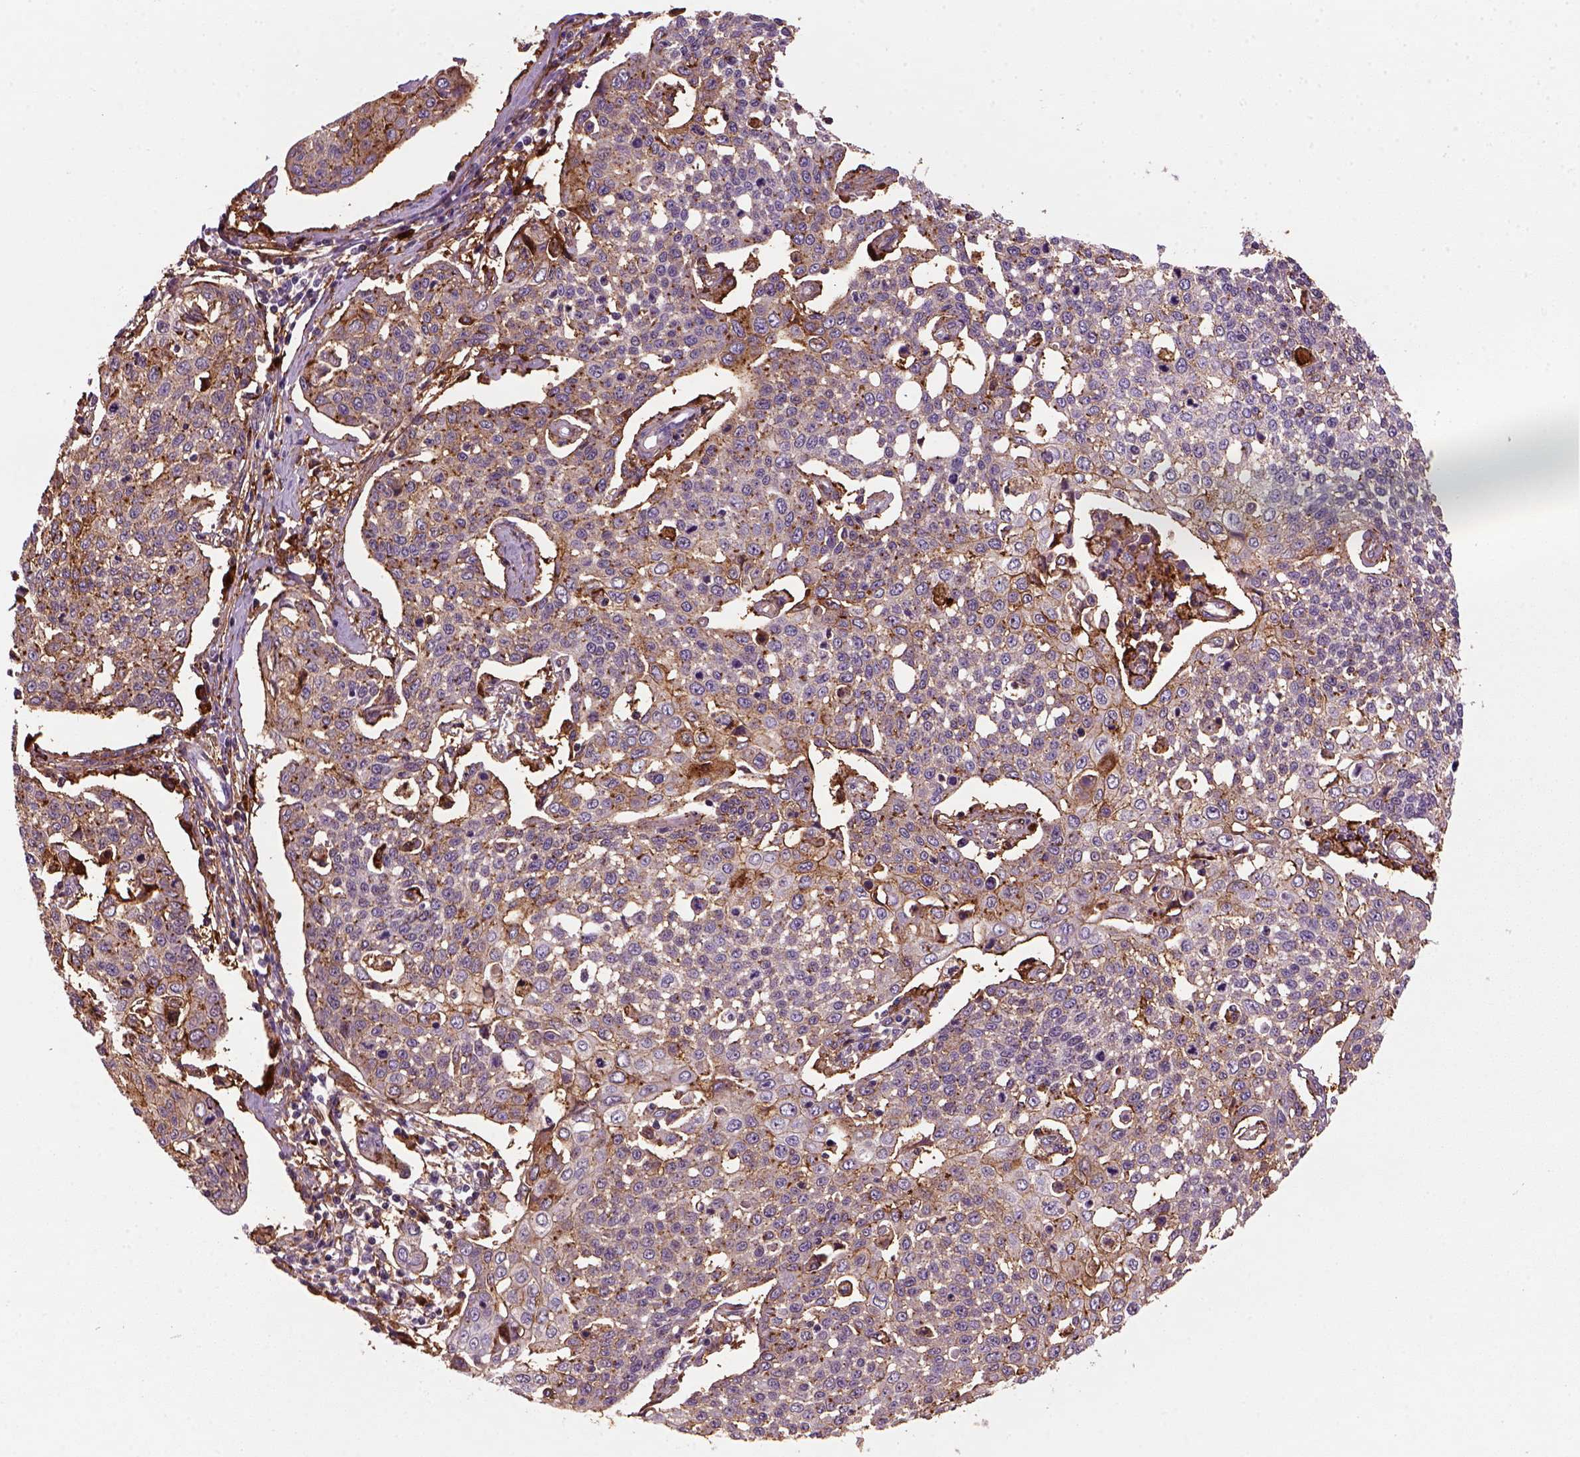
{"staining": {"intensity": "moderate", "quantity": "25%-75%", "location": "cytoplasmic/membranous"}, "tissue": "cervical cancer", "cell_type": "Tumor cells", "image_type": "cancer", "snomed": [{"axis": "morphology", "description": "Squamous cell carcinoma, NOS"}, {"axis": "topography", "description": "Cervix"}], "caption": "Human cervical cancer stained for a protein (brown) reveals moderate cytoplasmic/membranous positive positivity in about 25%-75% of tumor cells.", "gene": "MARCKS", "patient": {"sex": "female", "age": 34}}